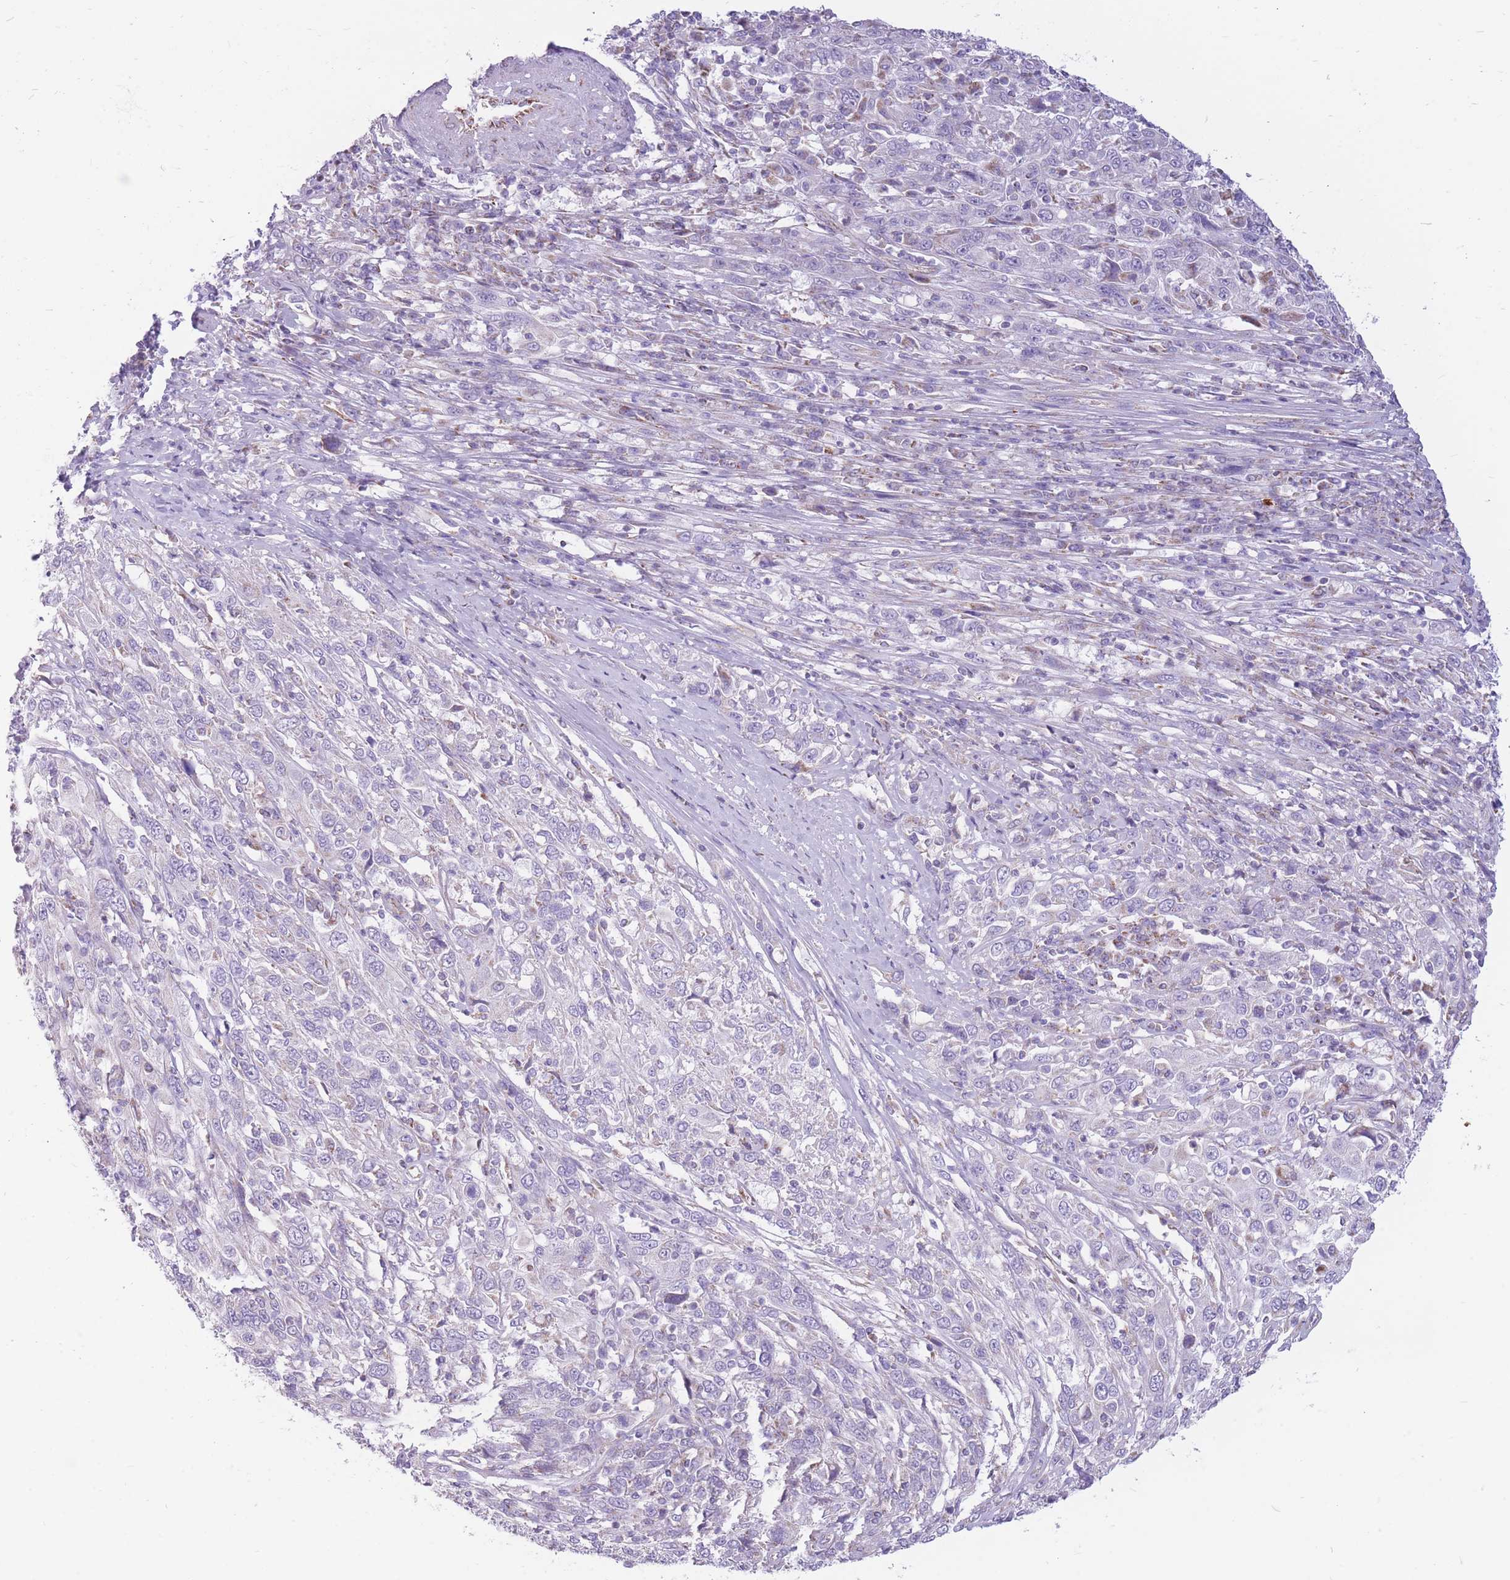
{"staining": {"intensity": "negative", "quantity": "none", "location": "none"}, "tissue": "cervical cancer", "cell_type": "Tumor cells", "image_type": "cancer", "snomed": [{"axis": "morphology", "description": "Squamous cell carcinoma, NOS"}, {"axis": "topography", "description": "Cervix"}], "caption": "High magnification brightfield microscopy of squamous cell carcinoma (cervical) stained with DAB (3,3'-diaminobenzidine) (brown) and counterstained with hematoxylin (blue): tumor cells show no significant expression.", "gene": "PCSK1", "patient": {"sex": "female", "age": 46}}